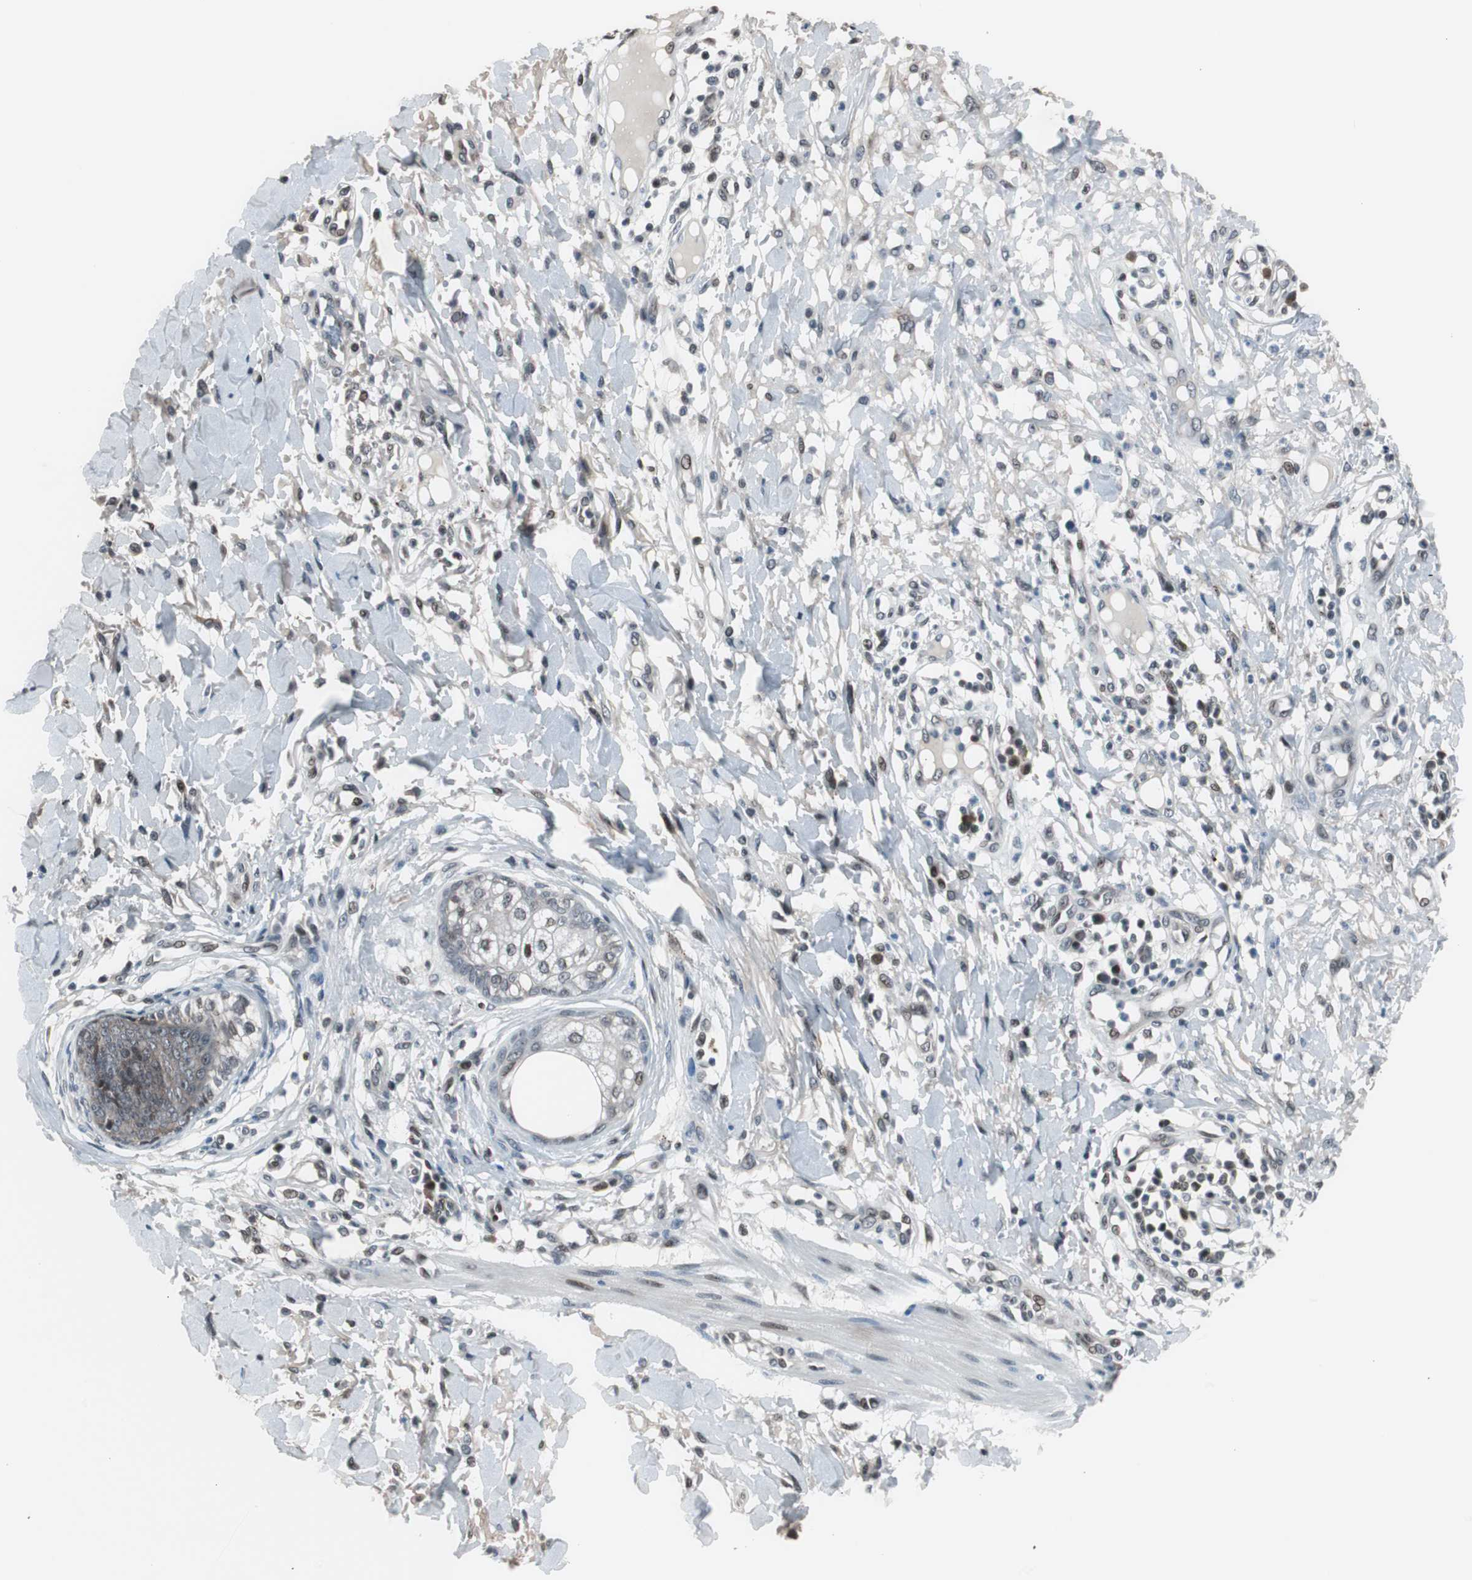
{"staining": {"intensity": "negative", "quantity": "none", "location": "none"}, "tissue": "skin cancer", "cell_type": "Tumor cells", "image_type": "cancer", "snomed": [{"axis": "morphology", "description": "Squamous cell carcinoma, NOS"}, {"axis": "topography", "description": "Skin"}], "caption": "An immunohistochemistry (IHC) histopathology image of skin cancer is shown. There is no staining in tumor cells of skin cancer.", "gene": "BOLA1", "patient": {"sex": "female", "age": 78}}